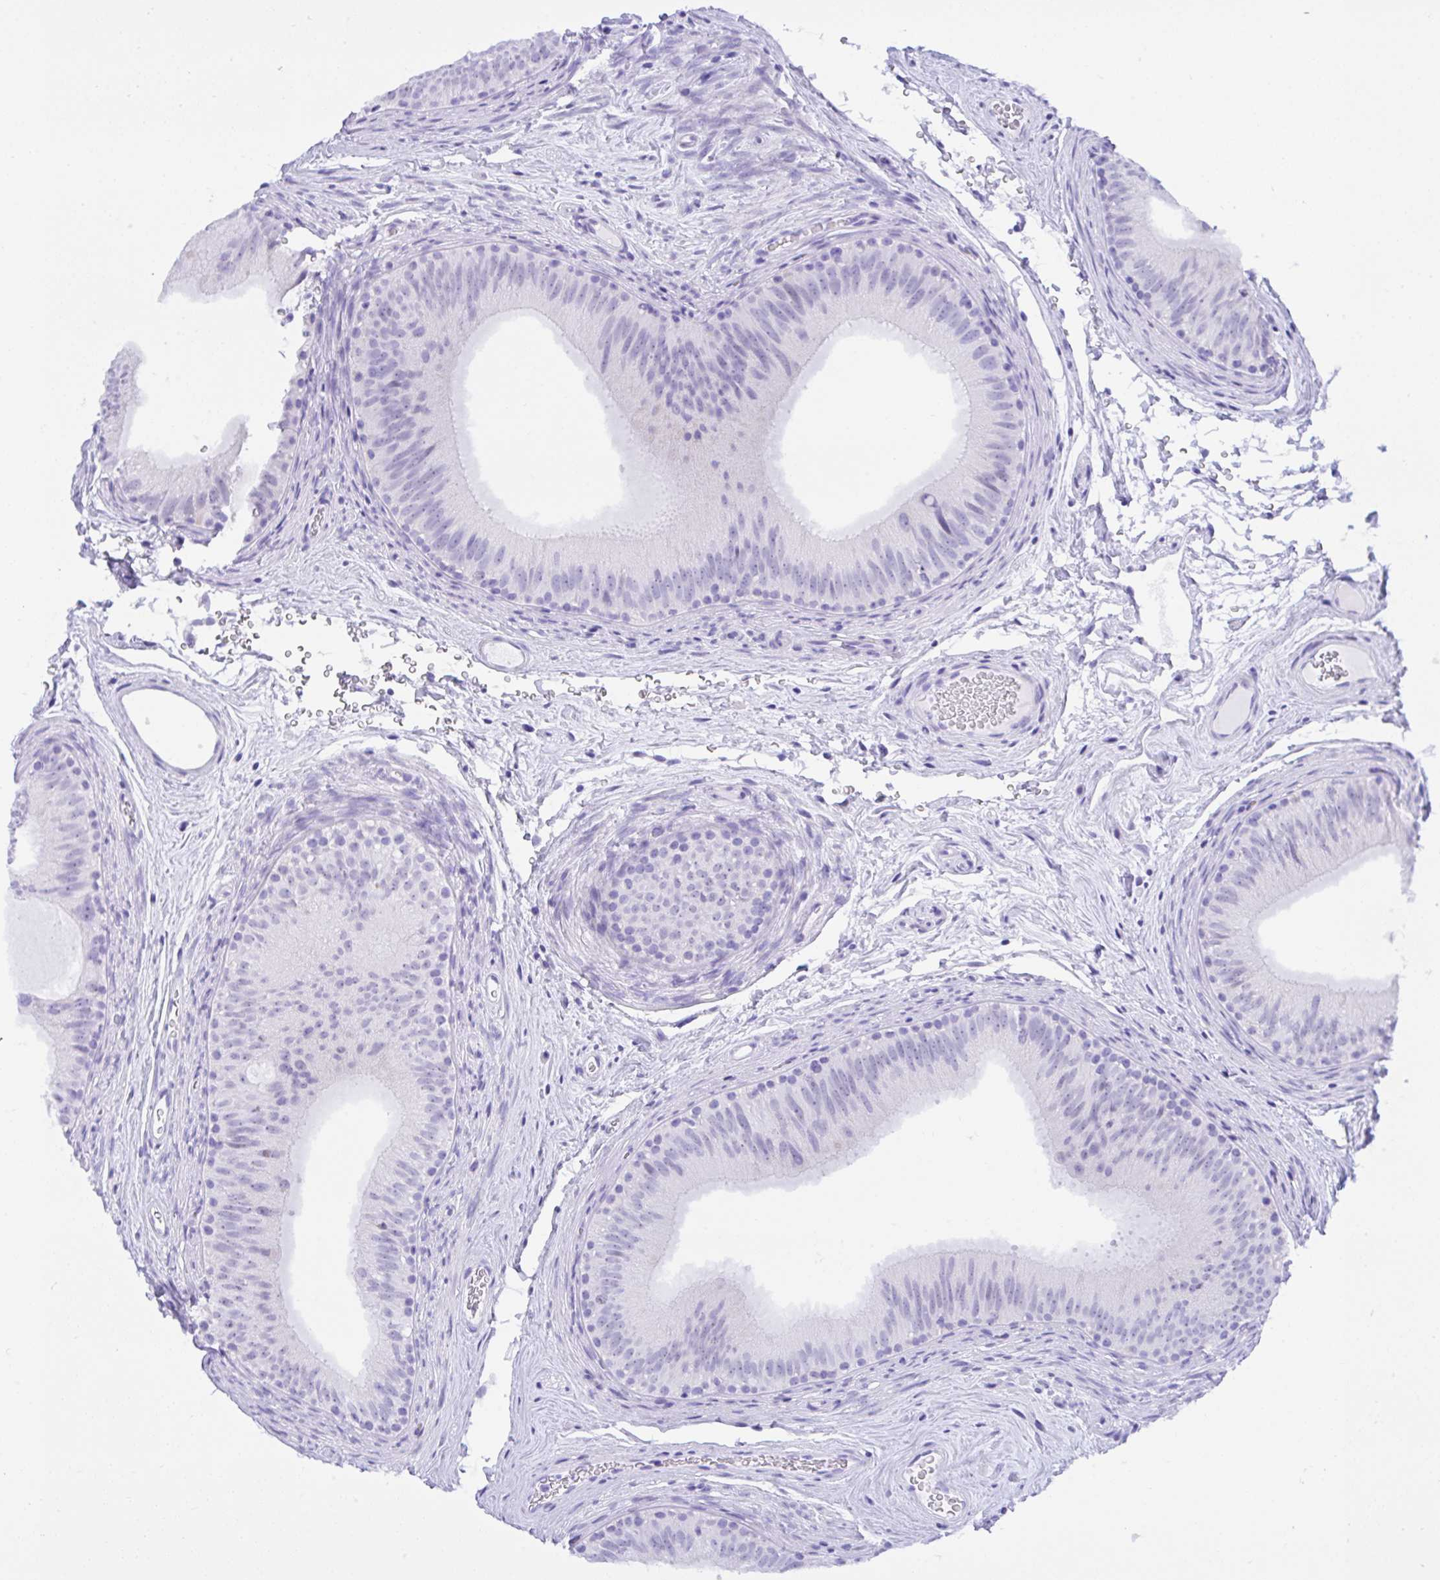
{"staining": {"intensity": "negative", "quantity": "none", "location": "none"}, "tissue": "epididymis", "cell_type": "Glandular cells", "image_type": "normal", "snomed": [{"axis": "morphology", "description": "Normal tissue, NOS"}, {"axis": "topography", "description": "Epididymis"}], "caption": "Image shows no protein expression in glandular cells of unremarkable epididymis. (DAB (3,3'-diaminobenzidine) immunohistochemistry, high magnification).", "gene": "SEL1L2", "patient": {"sex": "male", "age": 44}}